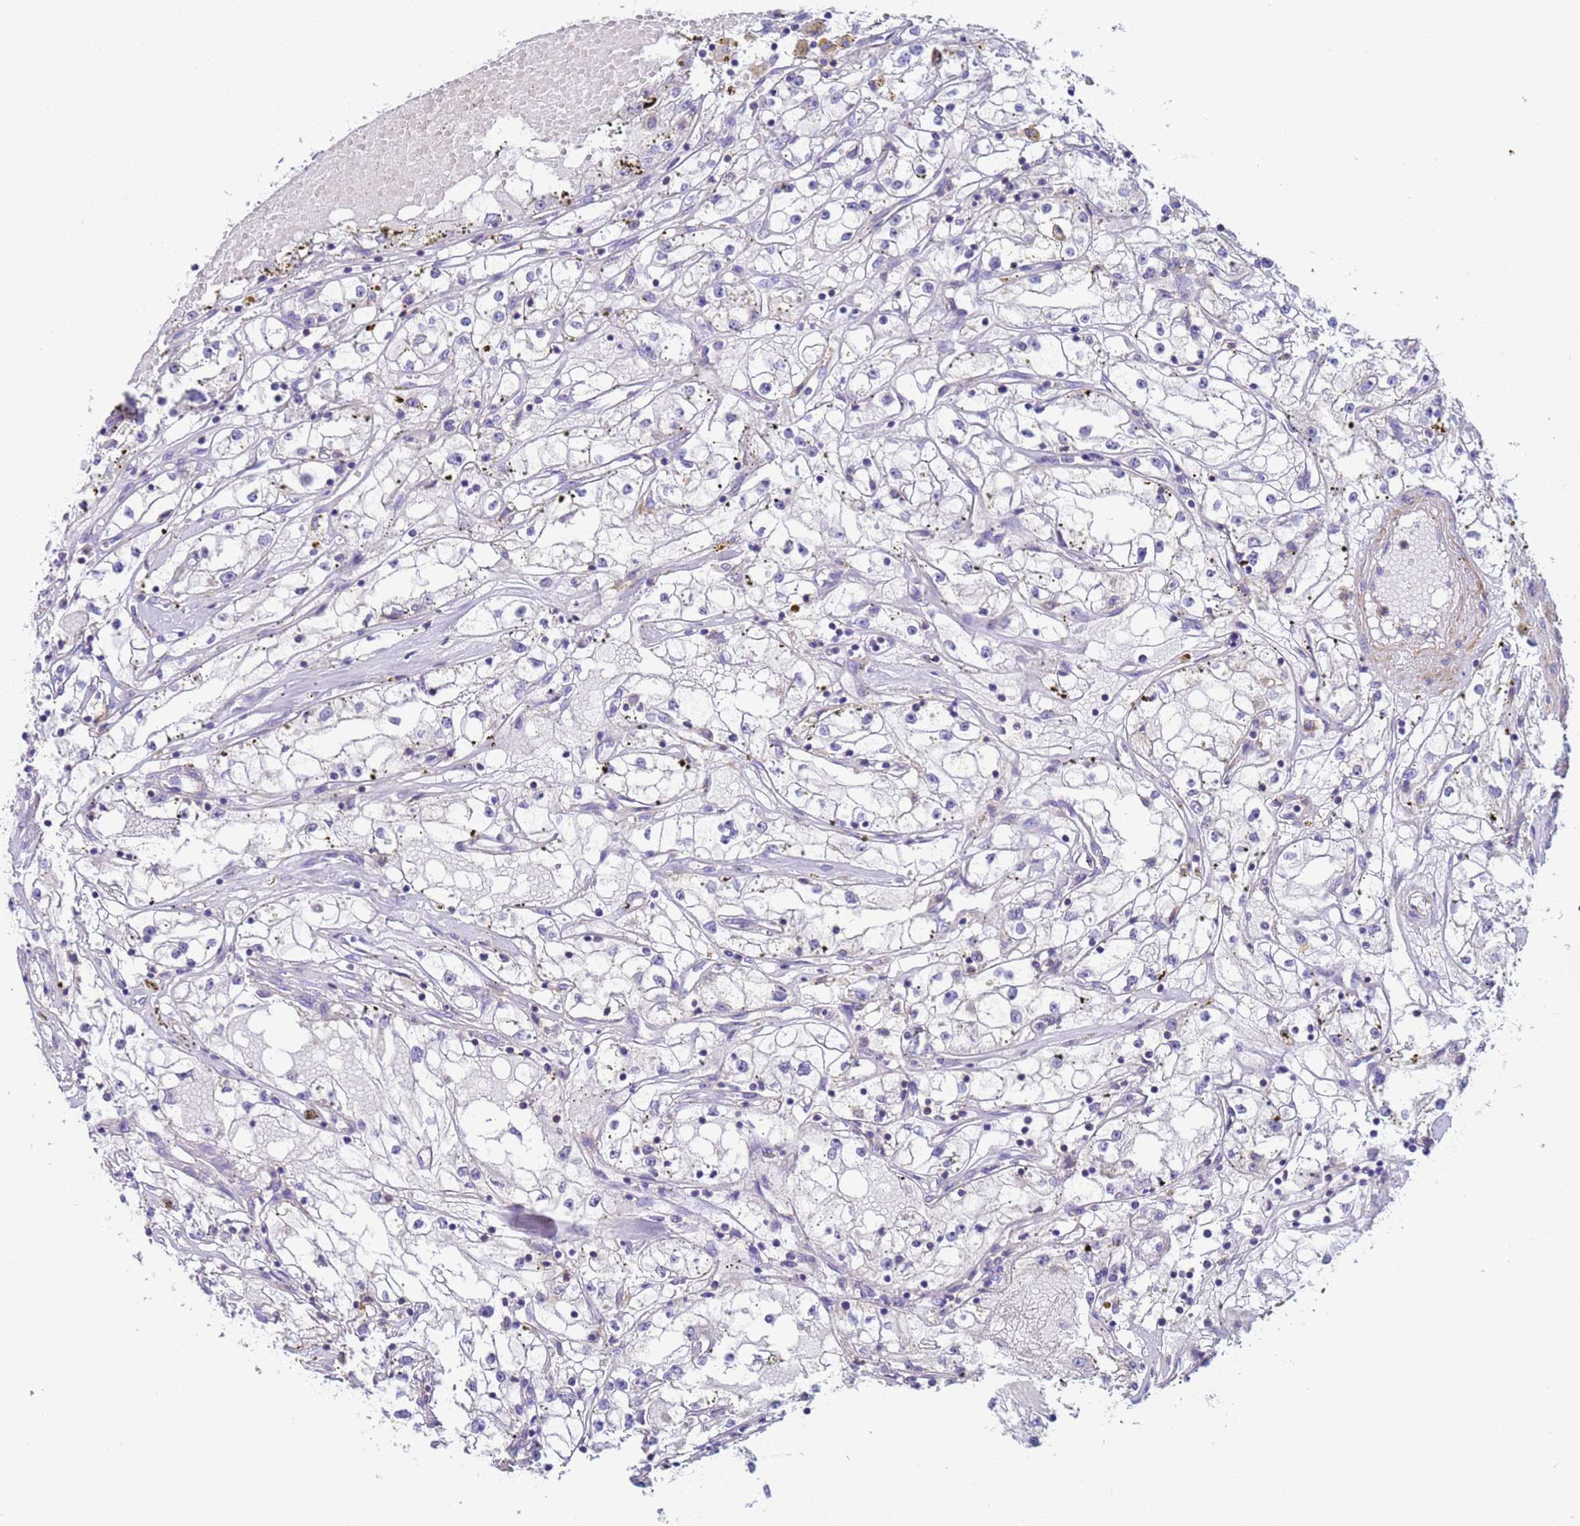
{"staining": {"intensity": "negative", "quantity": "none", "location": "none"}, "tissue": "renal cancer", "cell_type": "Tumor cells", "image_type": "cancer", "snomed": [{"axis": "morphology", "description": "Adenocarcinoma, NOS"}, {"axis": "topography", "description": "Kidney"}], "caption": "Immunohistochemical staining of renal cancer displays no significant expression in tumor cells.", "gene": "KLHL13", "patient": {"sex": "male", "age": 56}}